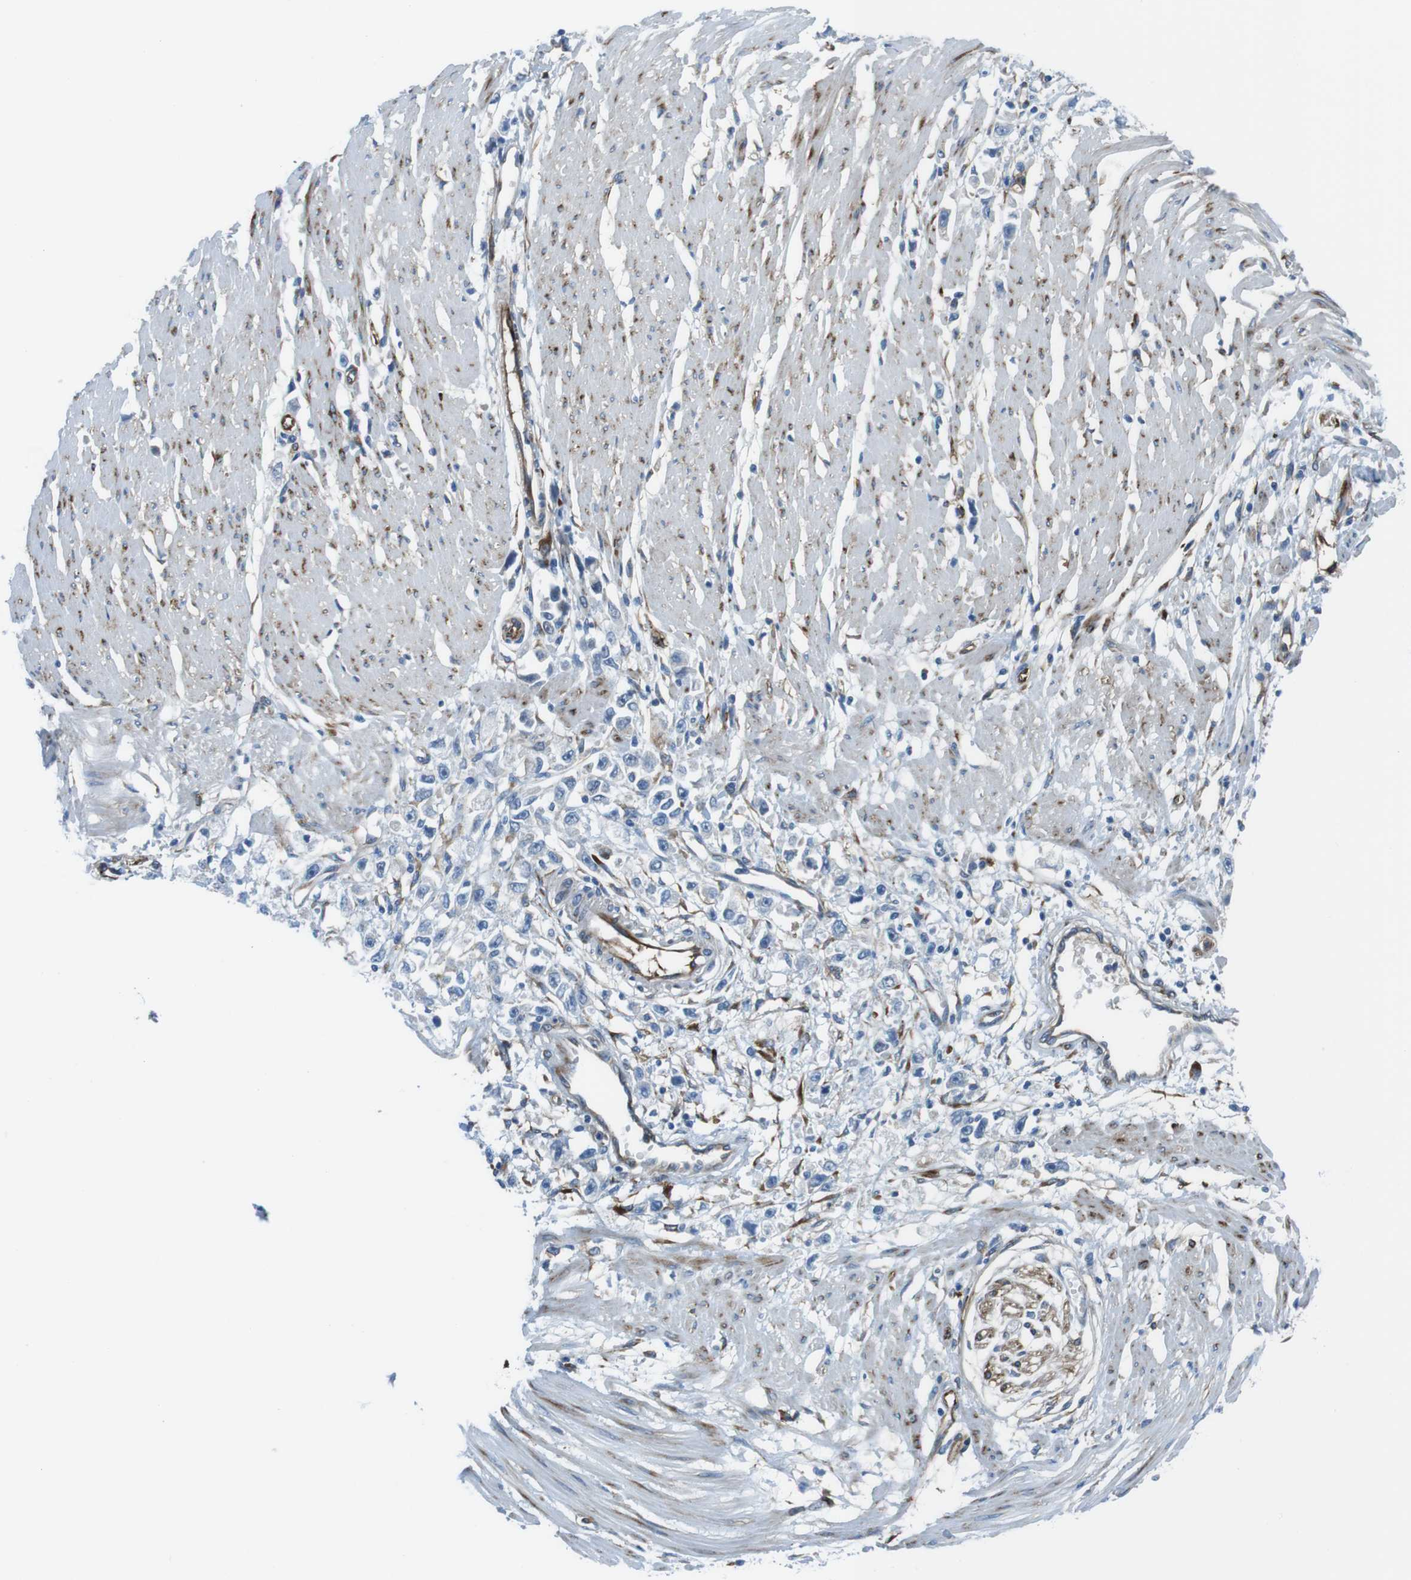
{"staining": {"intensity": "negative", "quantity": "none", "location": "none"}, "tissue": "stomach cancer", "cell_type": "Tumor cells", "image_type": "cancer", "snomed": [{"axis": "morphology", "description": "Adenocarcinoma, NOS"}, {"axis": "topography", "description": "Stomach"}], "caption": "Tumor cells are negative for protein expression in human stomach cancer (adenocarcinoma). Nuclei are stained in blue.", "gene": "EMP2", "patient": {"sex": "female", "age": 59}}